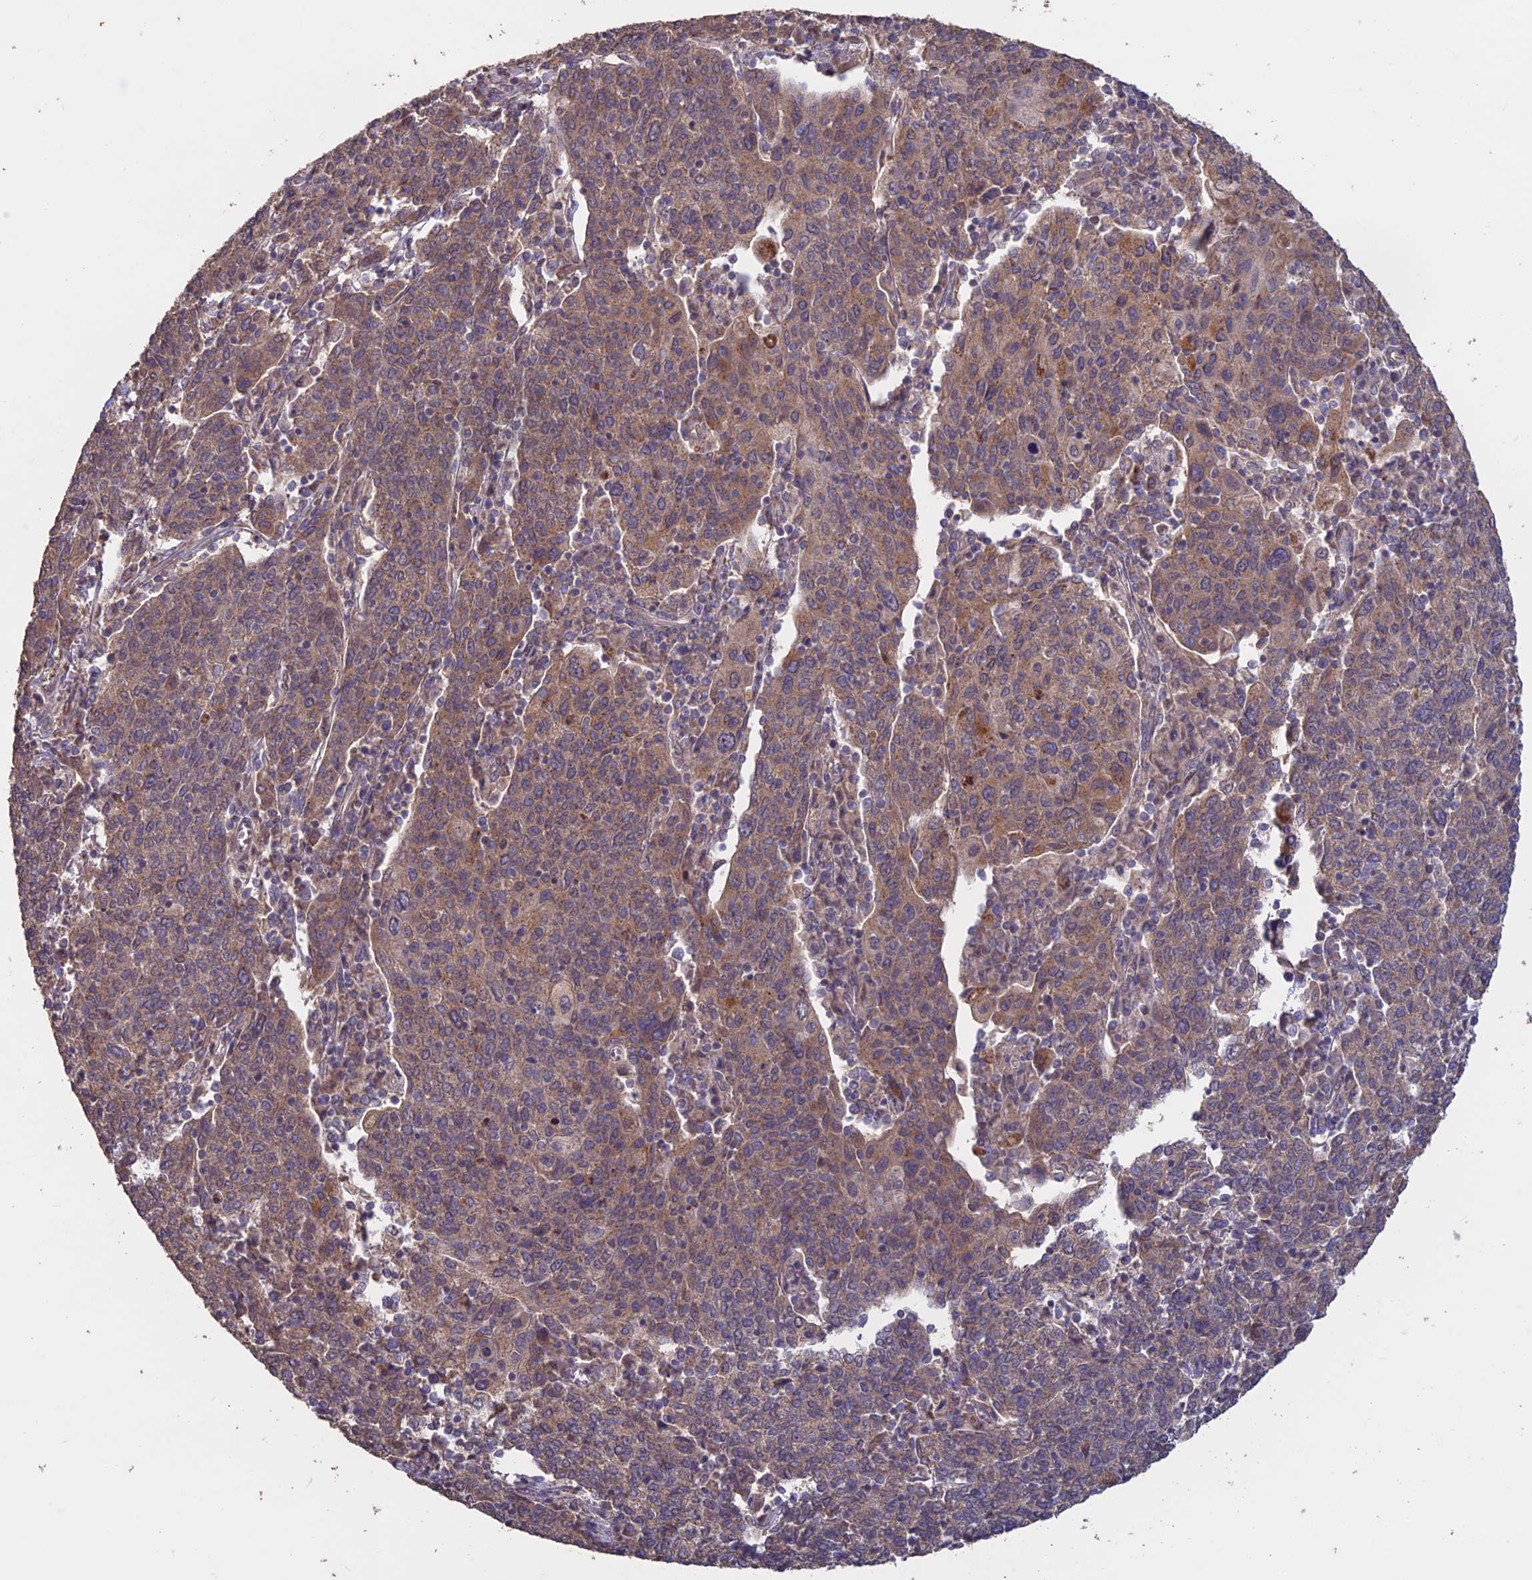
{"staining": {"intensity": "moderate", "quantity": ">75%", "location": "cytoplasmic/membranous"}, "tissue": "cervical cancer", "cell_type": "Tumor cells", "image_type": "cancer", "snomed": [{"axis": "morphology", "description": "Squamous cell carcinoma, NOS"}, {"axis": "topography", "description": "Cervix"}], "caption": "Tumor cells demonstrate medium levels of moderate cytoplasmic/membranous staining in approximately >75% of cells in cervical cancer.", "gene": "SHISA5", "patient": {"sex": "female", "age": 67}}